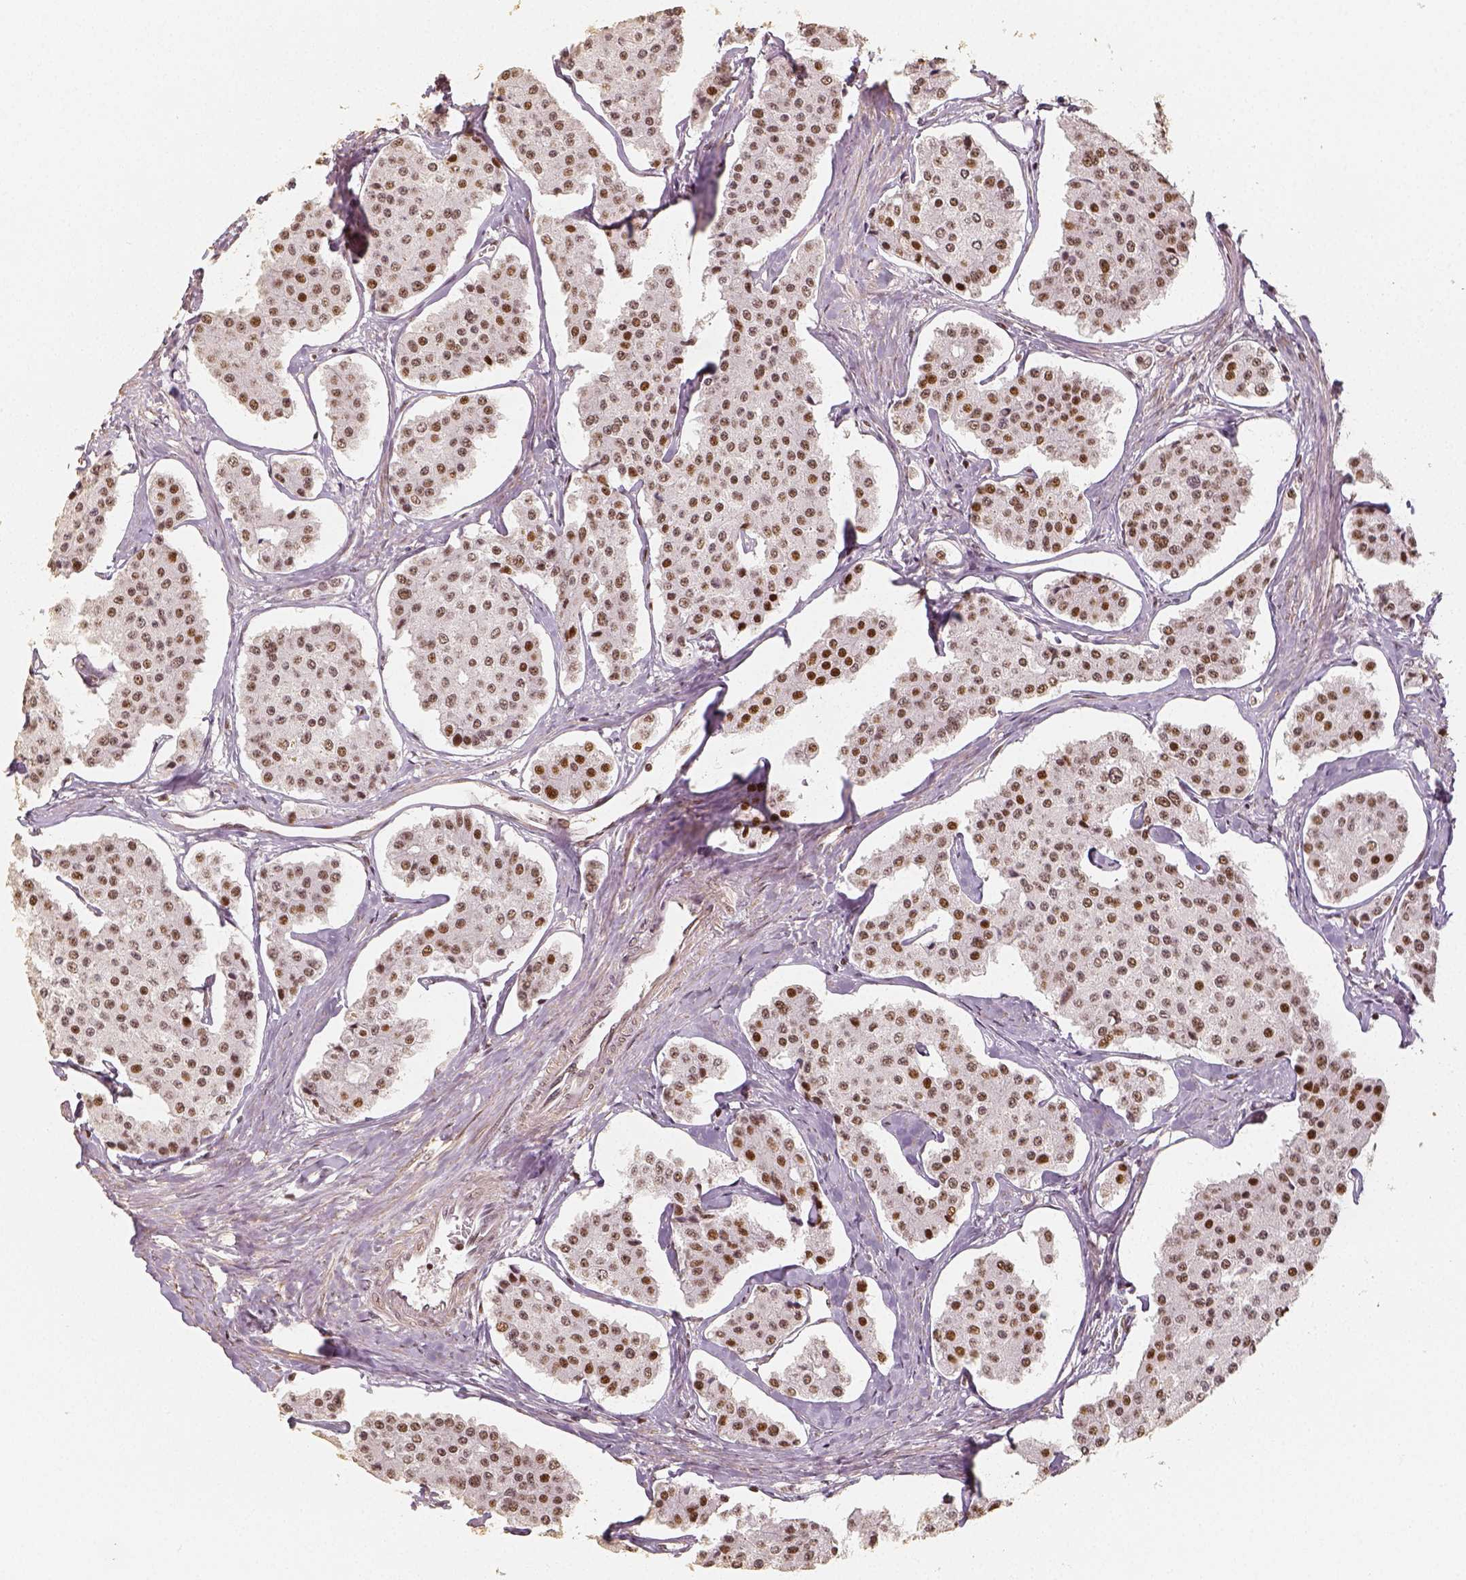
{"staining": {"intensity": "moderate", "quantity": ">75%", "location": "nuclear"}, "tissue": "carcinoid", "cell_type": "Tumor cells", "image_type": "cancer", "snomed": [{"axis": "morphology", "description": "Carcinoid, malignant, NOS"}, {"axis": "topography", "description": "Small intestine"}], "caption": "An image showing moderate nuclear staining in about >75% of tumor cells in carcinoid, as visualized by brown immunohistochemical staining.", "gene": "HDAC1", "patient": {"sex": "female", "age": 65}}